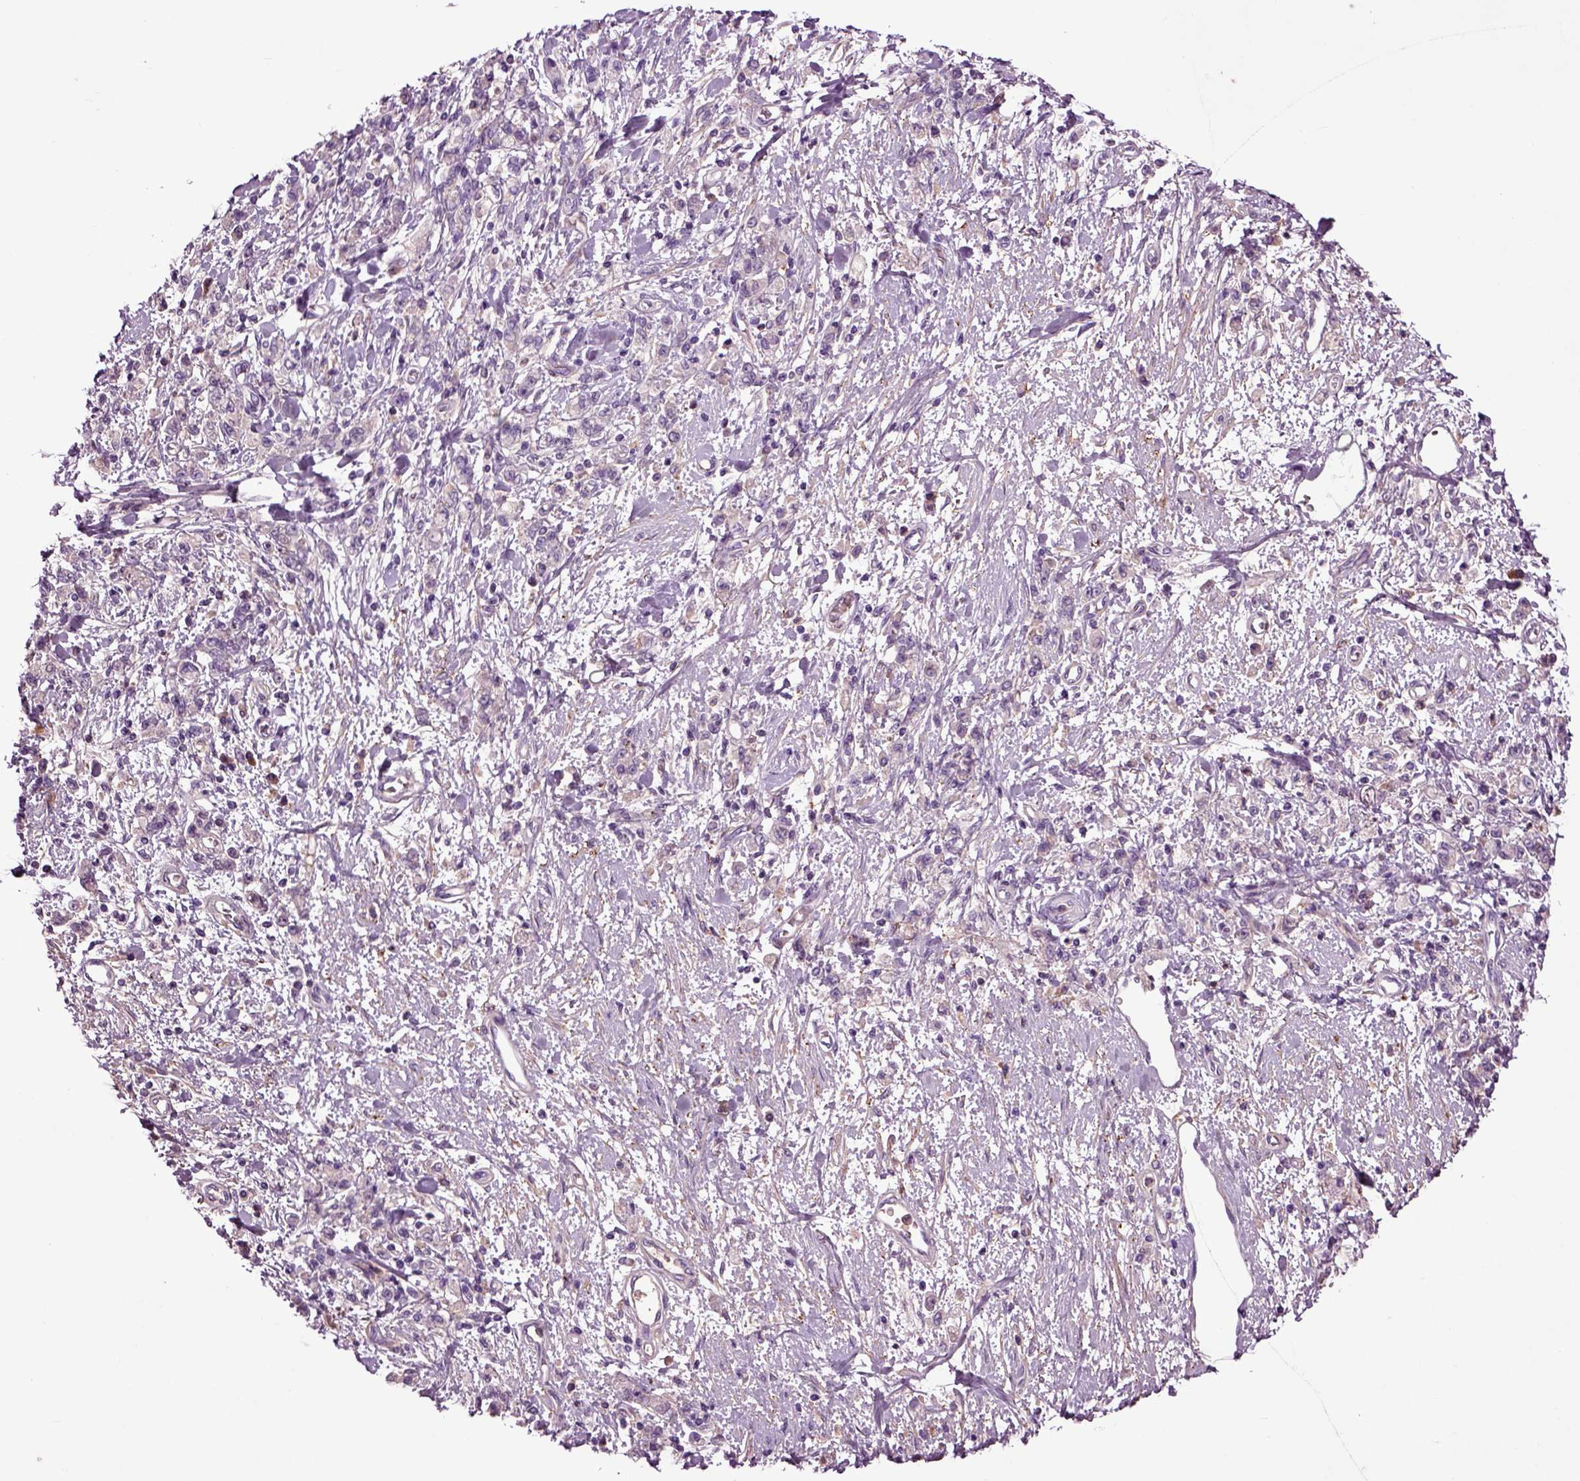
{"staining": {"intensity": "negative", "quantity": "none", "location": "none"}, "tissue": "stomach cancer", "cell_type": "Tumor cells", "image_type": "cancer", "snomed": [{"axis": "morphology", "description": "Adenocarcinoma, NOS"}, {"axis": "topography", "description": "Stomach"}], "caption": "There is no significant expression in tumor cells of stomach cancer. (Brightfield microscopy of DAB IHC at high magnification).", "gene": "SPON1", "patient": {"sex": "male", "age": 77}}